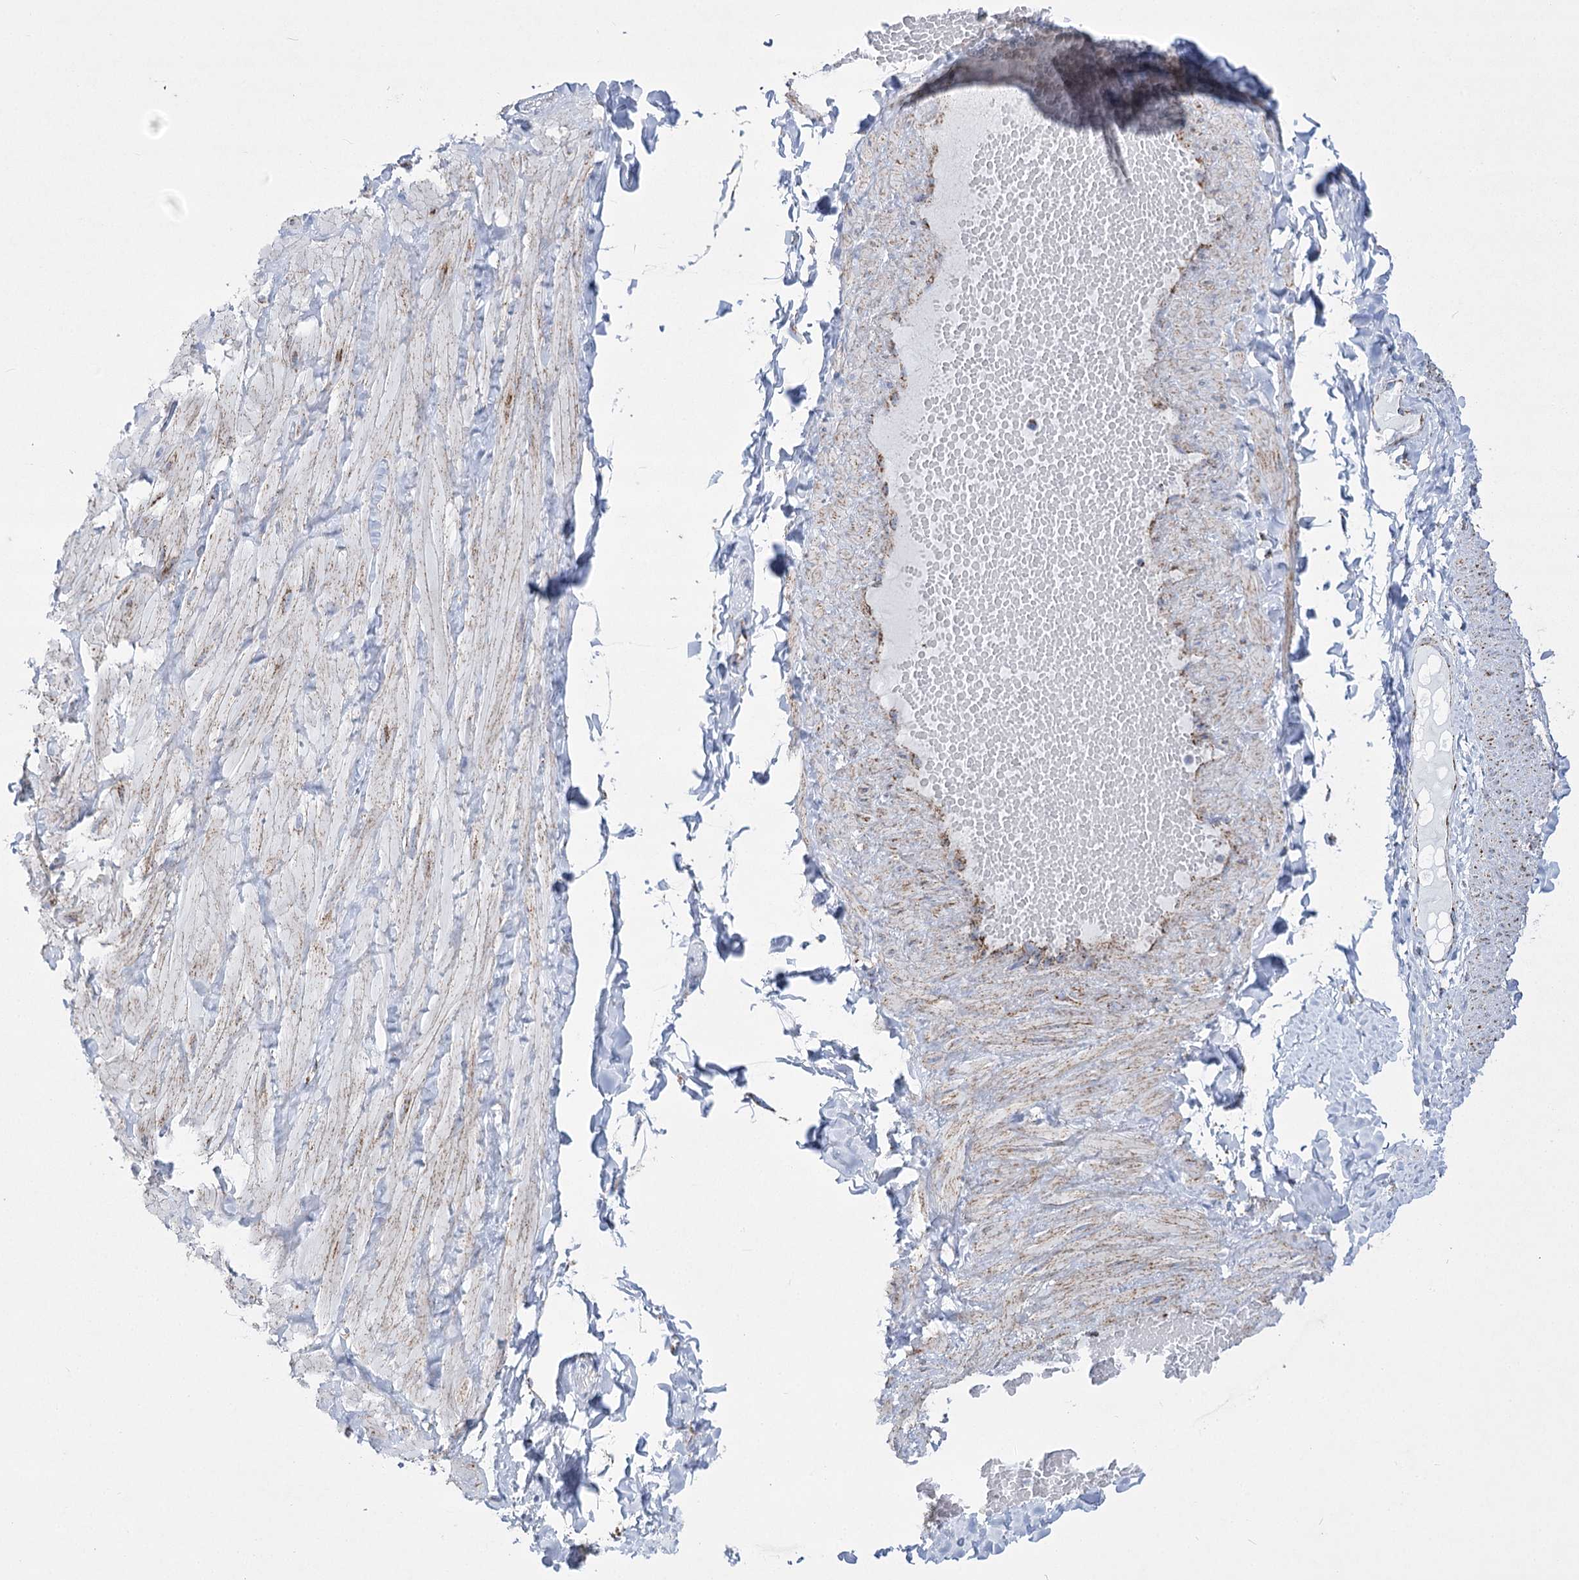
{"staining": {"intensity": "strong", "quantity": "25%-75%", "location": "cytoplasmic/membranous"}, "tissue": "adipose tissue", "cell_type": "Adipocytes", "image_type": "normal", "snomed": [{"axis": "morphology", "description": "Normal tissue, NOS"}, {"axis": "topography", "description": "Adipose tissue"}, {"axis": "topography", "description": "Vascular tissue"}, {"axis": "topography", "description": "Peripheral nerve tissue"}], "caption": "The micrograph shows staining of unremarkable adipose tissue, revealing strong cytoplasmic/membranous protein staining (brown color) within adipocytes.", "gene": "PDHB", "patient": {"sex": "male", "age": 25}}